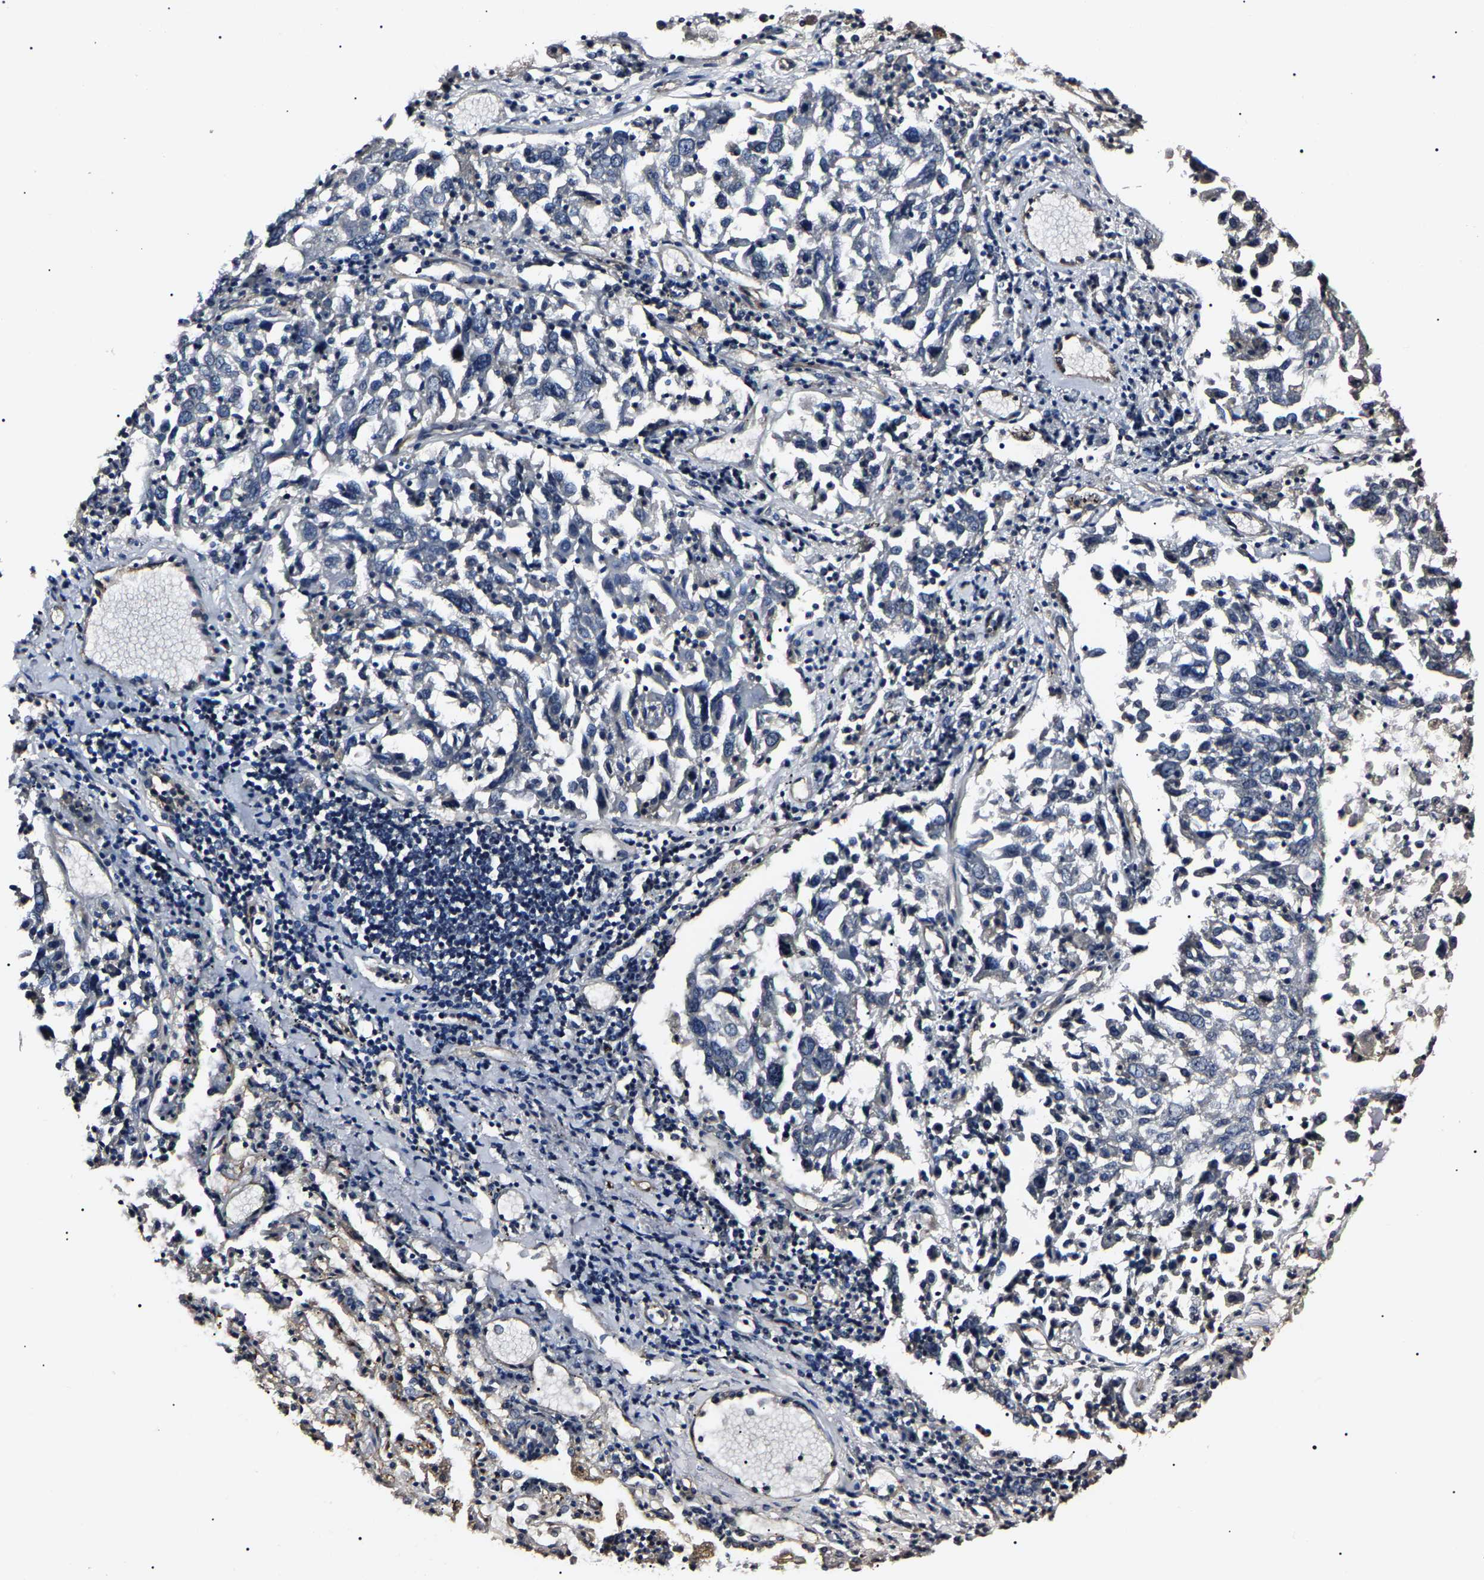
{"staining": {"intensity": "negative", "quantity": "none", "location": "none"}, "tissue": "lung cancer", "cell_type": "Tumor cells", "image_type": "cancer", "snomed": [{"axis": "morphology", "description": "Squamous cell carcinoma, NOS"}, {"axis": "topography", "description": "Lung"}], "caption": "Protein analysis of lung cancer (squamous cell carcinoma) demonstrates no significant staining in tumor cells.", "gene": "KLHL42", "patient": {"sex": "male", "age": 65}}